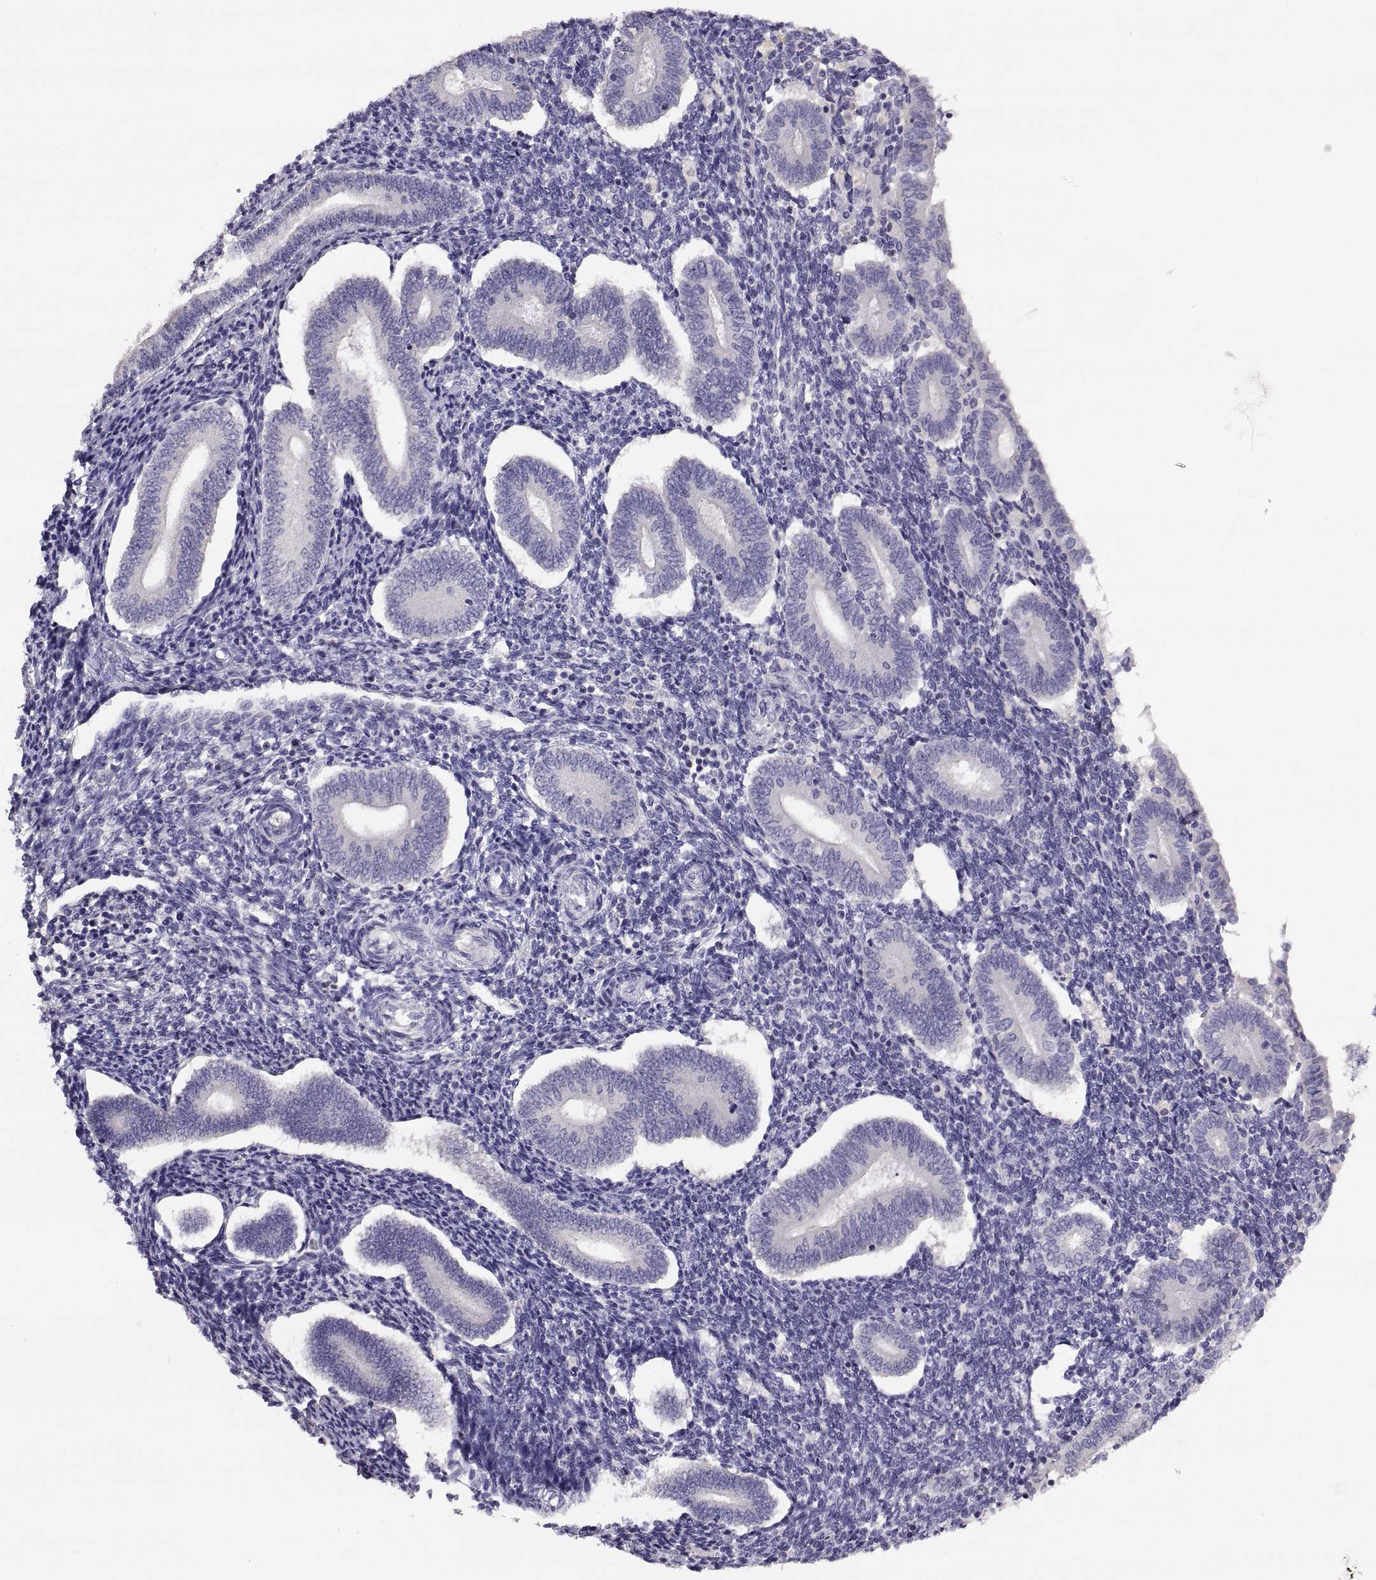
{"staining": {"intensity": "negative", "quantity": "none", "location": "none"}, "tissue": "endometrium", "cell_type": "Cells in endometrial stroma", "image_type": "normal", "snomed": [{"axis": "morphology", "description": "Normal tissue, NOS"}, {"axis": "topography", "description": "Endometrium"}], "caption": "High magnification brightfield microscopy of benign endometrium stained with DAB (3,3'-diaminobenzidine) (brown) and counterstained with hematoxylin (blue): cells in endometrial stroma show no significant staining. (DAB (3,3'-diaminobenzidine) immunohistochemistry, high magnification).", "gene": "TBX19", "patient": {"sex": "female", "age": 40}}